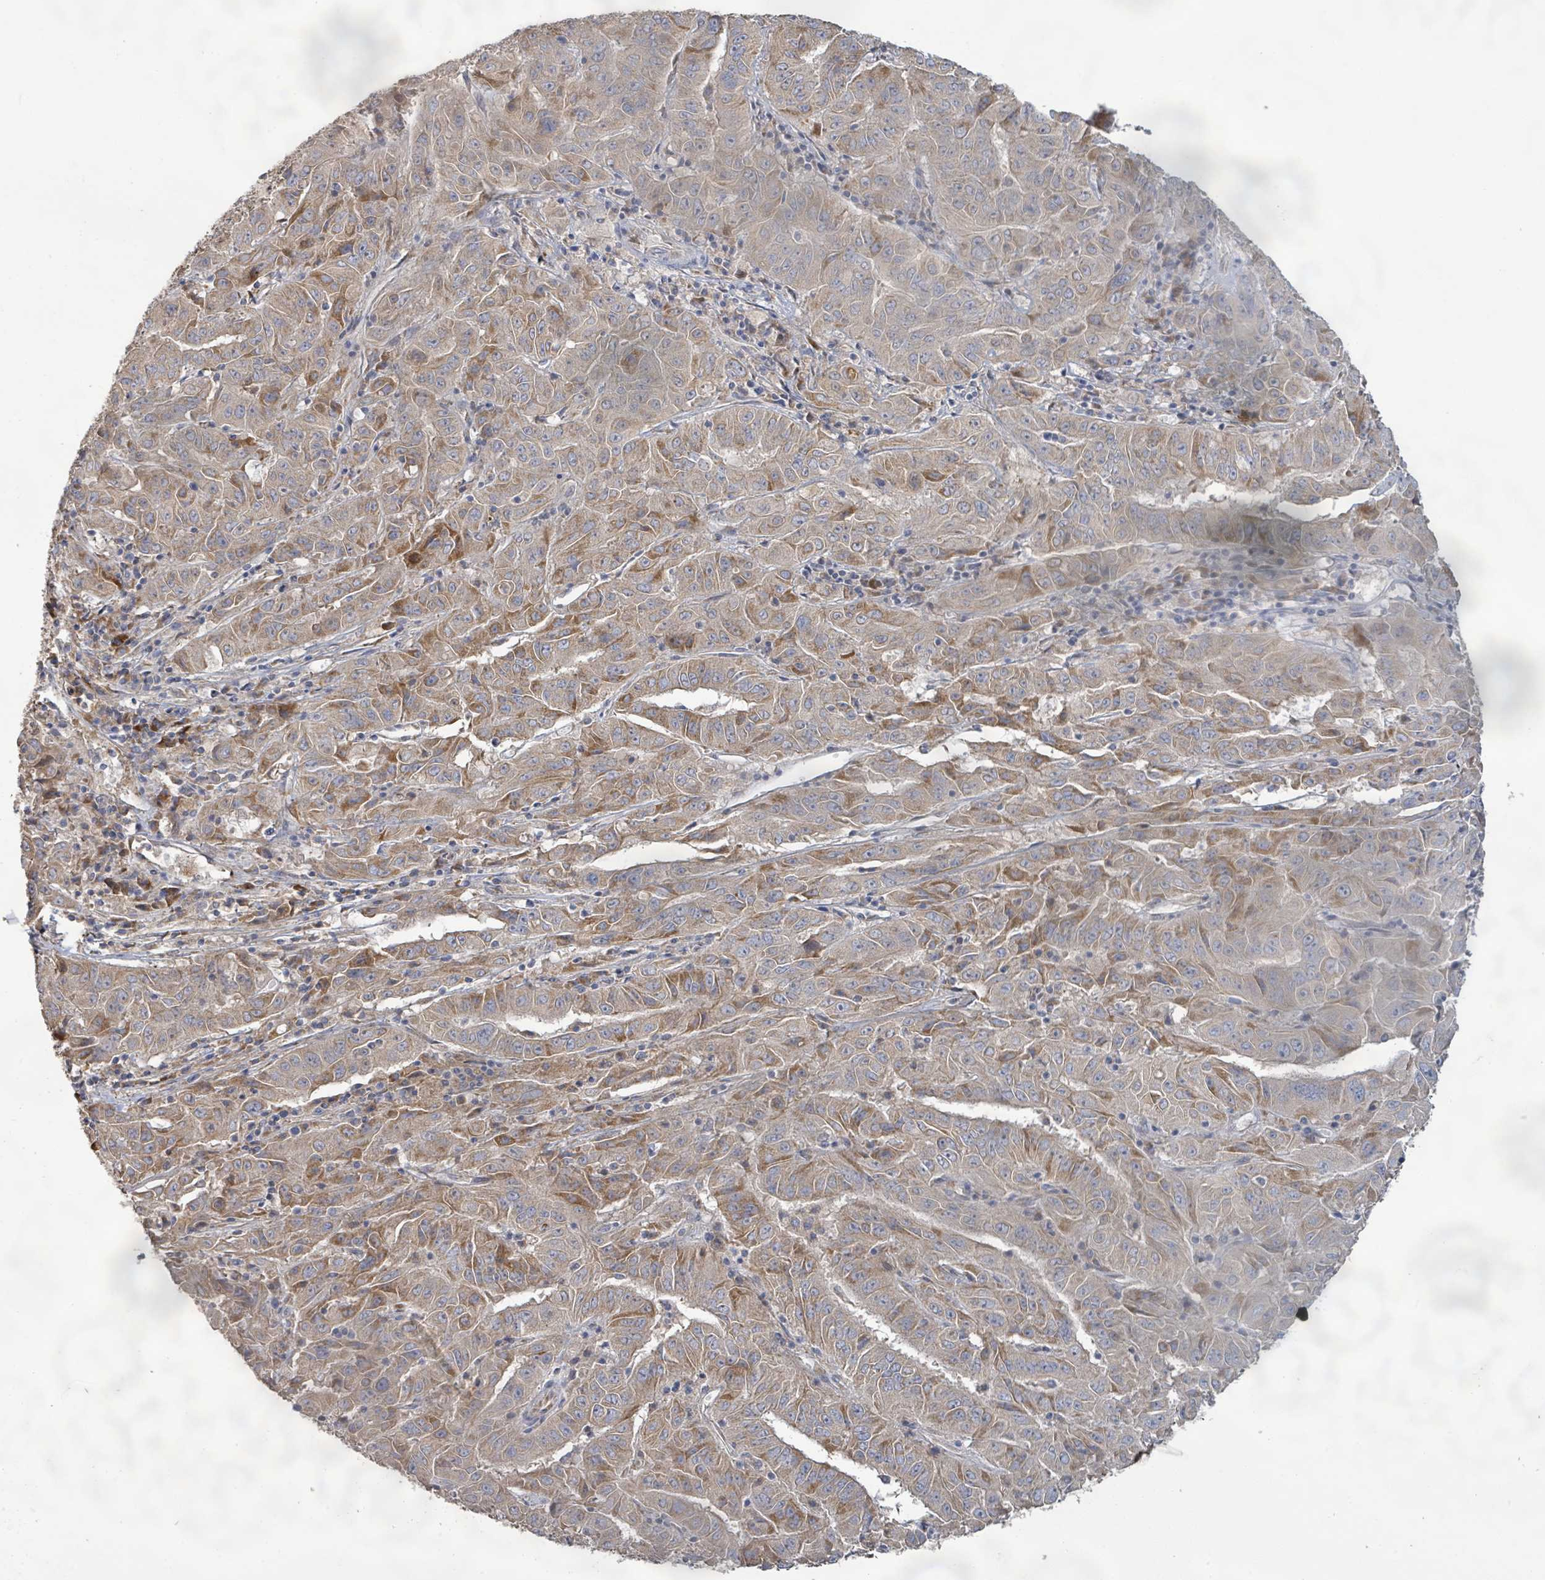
{"staining": {"intensity": "moderate", "quantity": "25%-75%", "location": "cytoplasmic/membranous"}, "tissue": "pancreatic cancer", "cell_type": "Tumor cells", "image_type": "cancer", "snomed": [{"axis": "morphology", "description": "Adenocarcinoma, NOS"}, {"axis": "topography", "description": "Pancreas"}], "caption": "Human pancreatic cancer stained for a protein (brown) shows moderate cytoplasmic/membranous positive staining in approximately 25%-75% of tumor cells.", "gene": "KCNS2", "patient": {"sex": "male", "age": 63}}